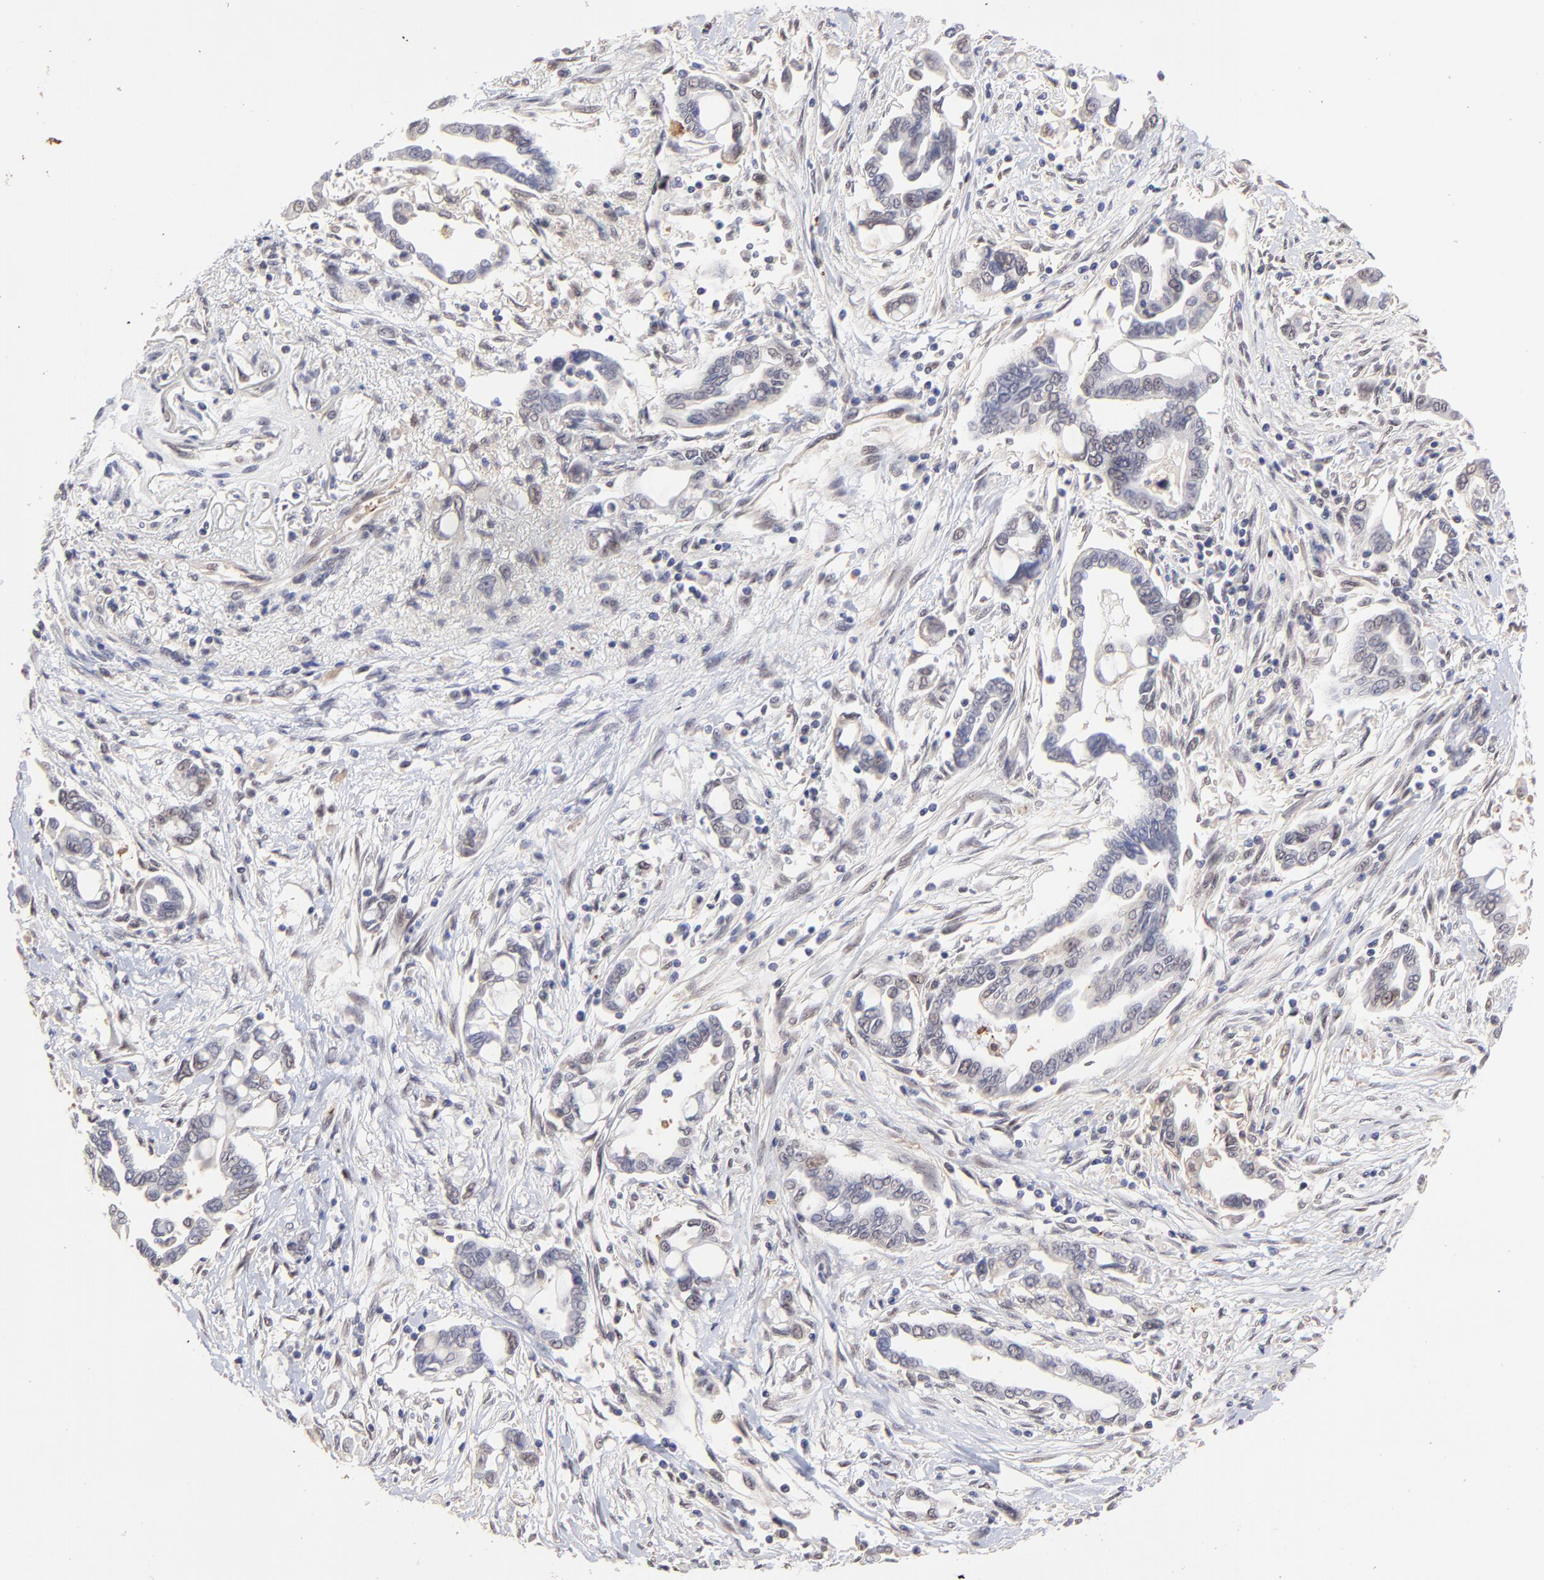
{"staining": {"intensity": "weak", "quantity": "<25%", "location": "nuclear"}, "tissue": "pancreatic cancer", "cell_type": "Tumor cells", "image_type": "cancer", "snomed": [{"axis": "morphology", "description": "Adenocarcinoma, NOS"}, {"axis": "topography", "description": "Pancreas"}], "caption": "This is an immunohistochemistry histopathology image of human pancreatic cancer (adenocarcinoma). There is no staining in tumor cells.", "gene": "PSMD14", "patient": {"sex": "female", "age": 57}}